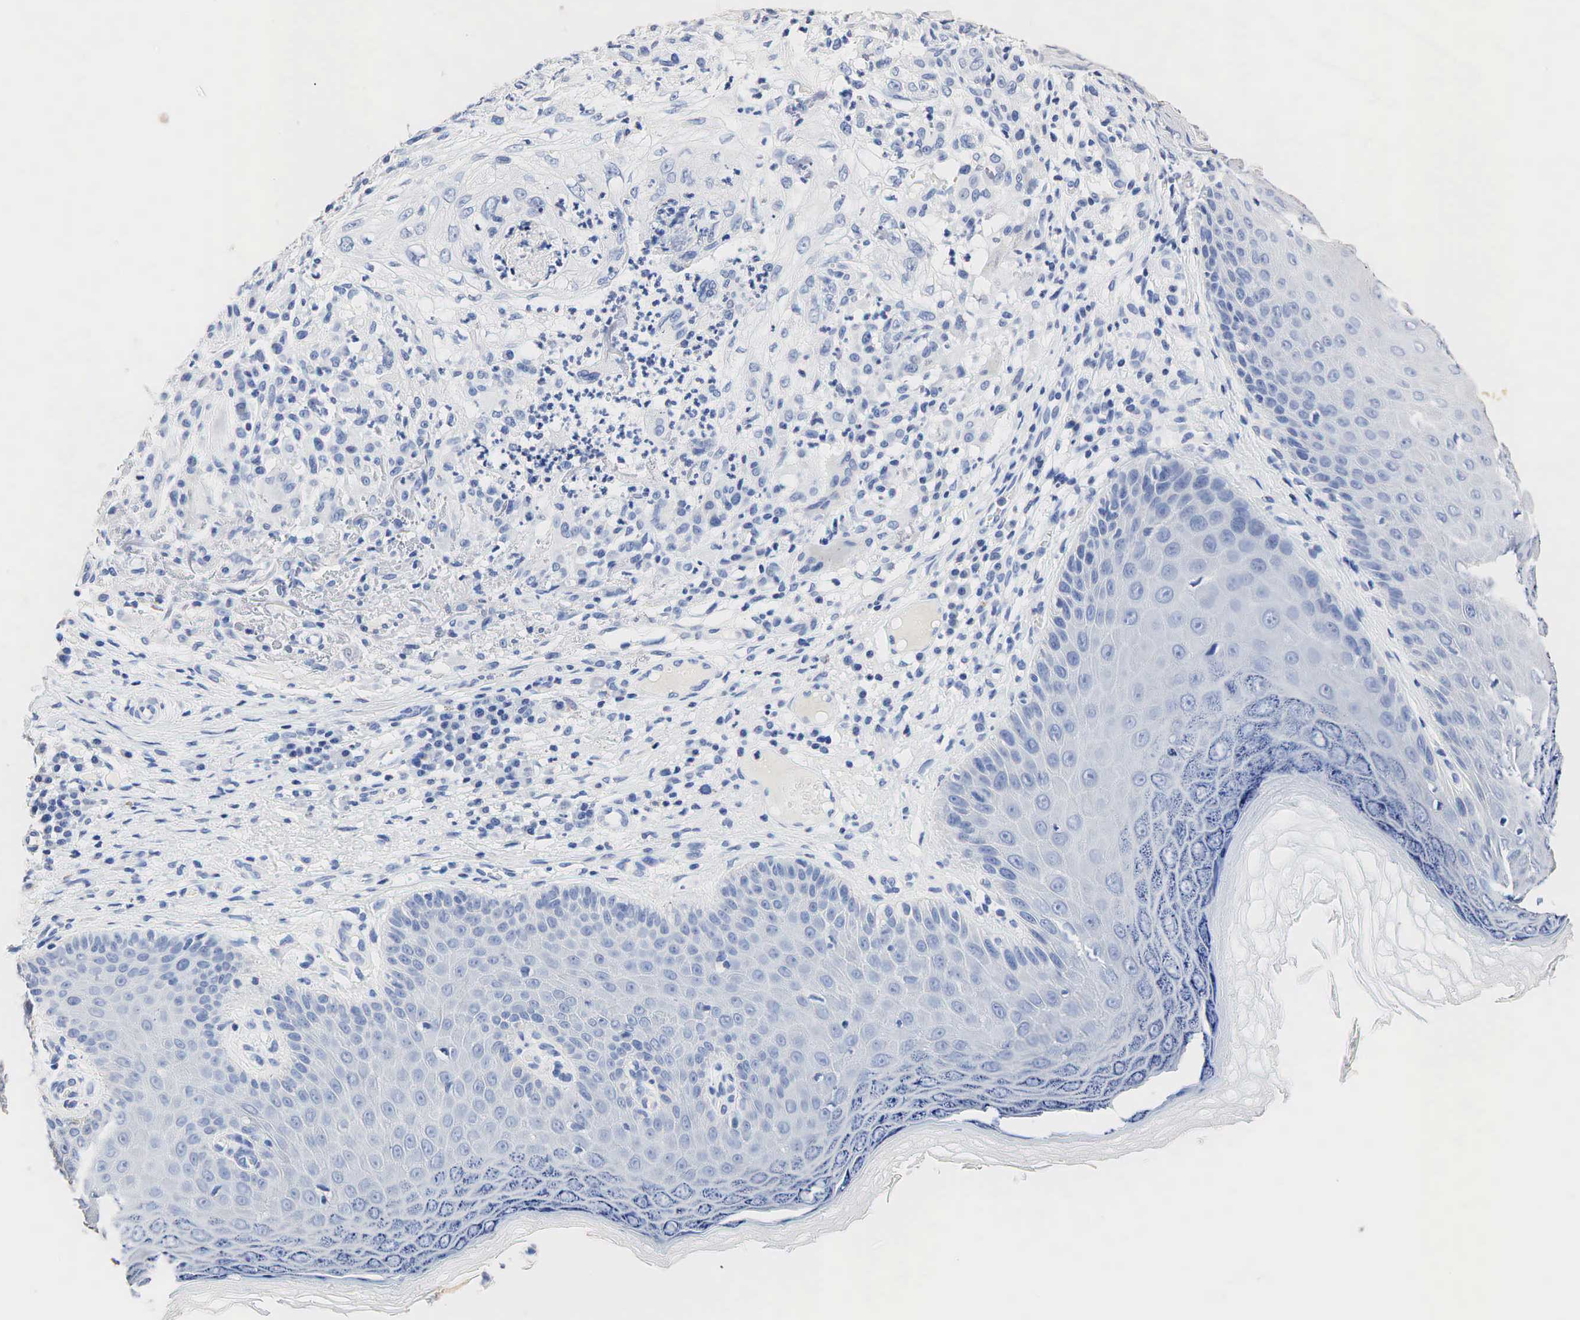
{"staining": {"intensity": "negative", "quantity": "none", "location": "none"}, "tissue": "skin cancer", "cell_type": "Tumor cells", "image_type": "cancer", "snomed": [{"axis": "morphology", "description": "Normal tissue, NOS"}, {"axis": "morphology", "description": "Basal cell carcinoma"}, {"axis": "topography", "description": "Skin"}], "caption": "Tumor cells show no significant protein expression in skin basal cell carcinoma.", "gene": "SST", "patient": {"sex": "male", "age": 74}}